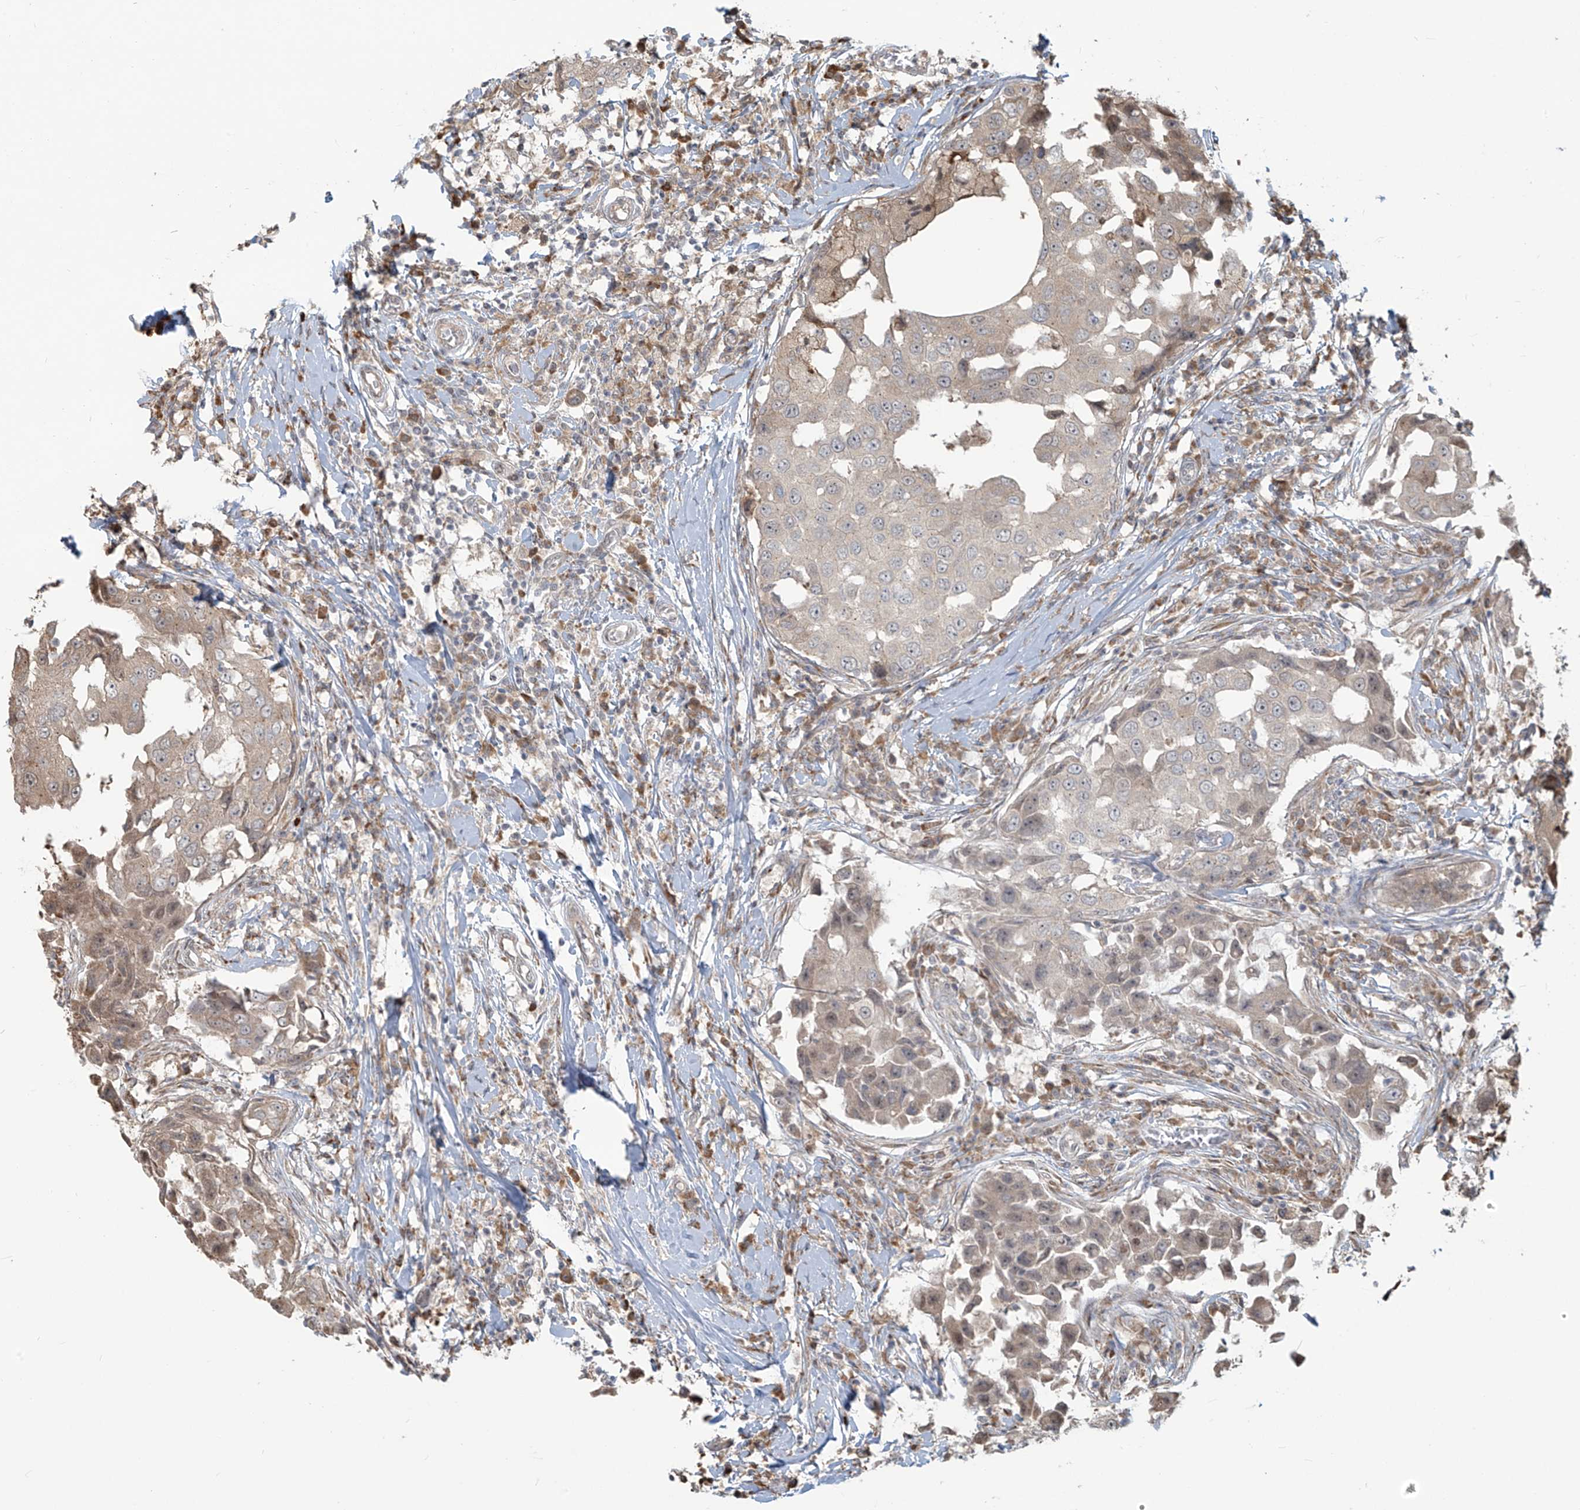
{"staining": {"intensity": "weak", "quantity": "<25%", "location": "cytoplasmic/membranous"}, "tissue": "breast cancer", "cell_type": "Tumor cells", "image_type": "cancer", "snomed": [{"axis": "morphology", "description": "Duct carcinoma"}, {"axis": "topography", "description": "Breast"}], "caption": "An image of infiltrating ductal carcinoma (breast) stained for a protein shows no brown staining in tumor cells.", "gene": "PLEKHM3", "patient": {"sex": "female", "age": 27}}